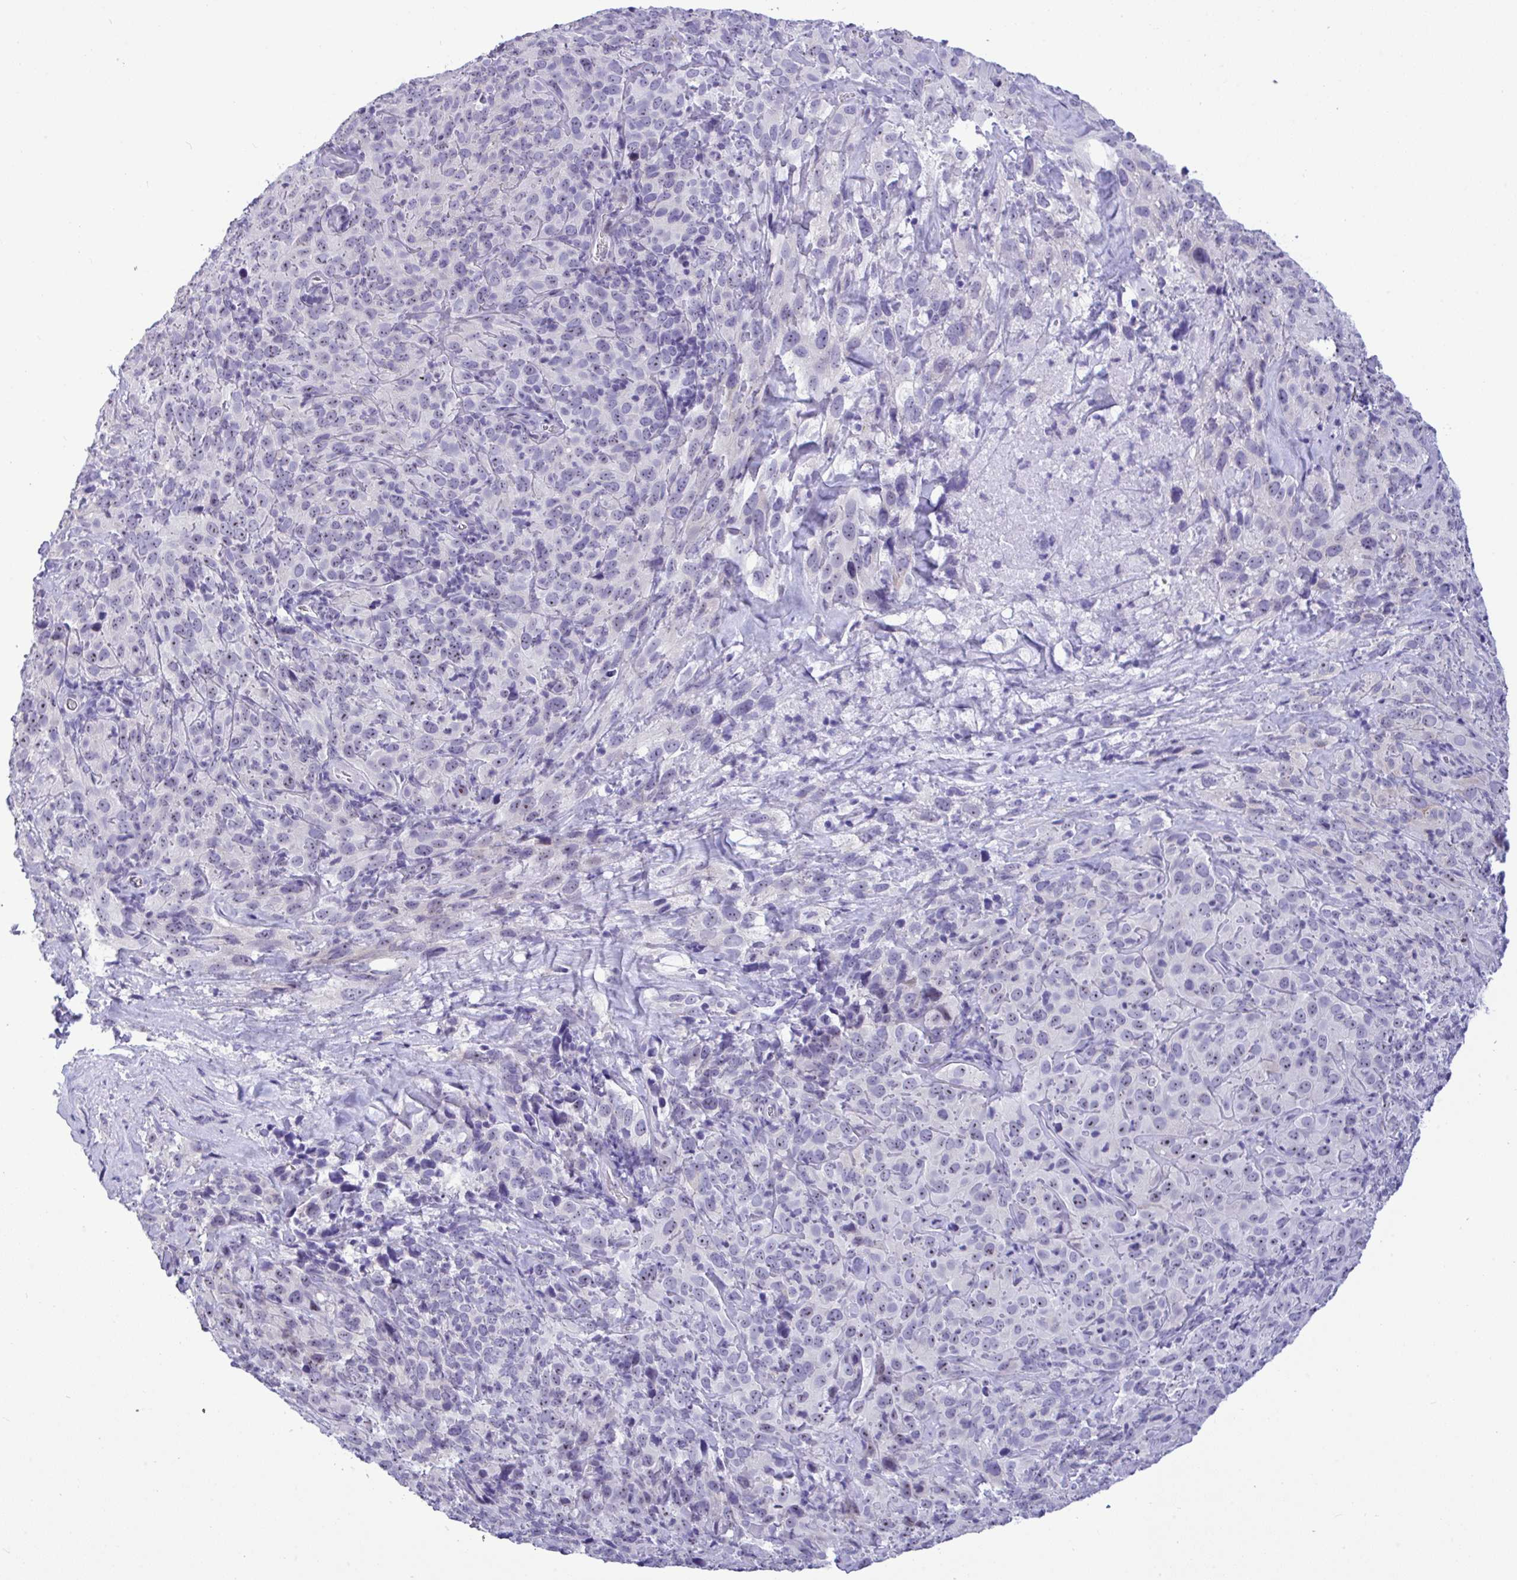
{"staining": {"intensity": "negative", "quantity": "none", "location": "none"}, "tissue": "cervical cancer", "cell_type": "Tumor cells", "image_type": "cancer", "snomed": [{"axis": "morphology", "description": "Squamous cell carcinoma, NOS"}, {"axis": "topography", "description": "Cervix"}], "caption": "High magnification brightfield microscopy of squamous cell carcinoma (cervical) stained with DAB (3,3'-diaminobenzidine) (brown) and counterstained with hematoxylin (blue): tumor cells show no significant expression.", "gene": "YBX2", "patient": {"sex": "female", "age": 51}}